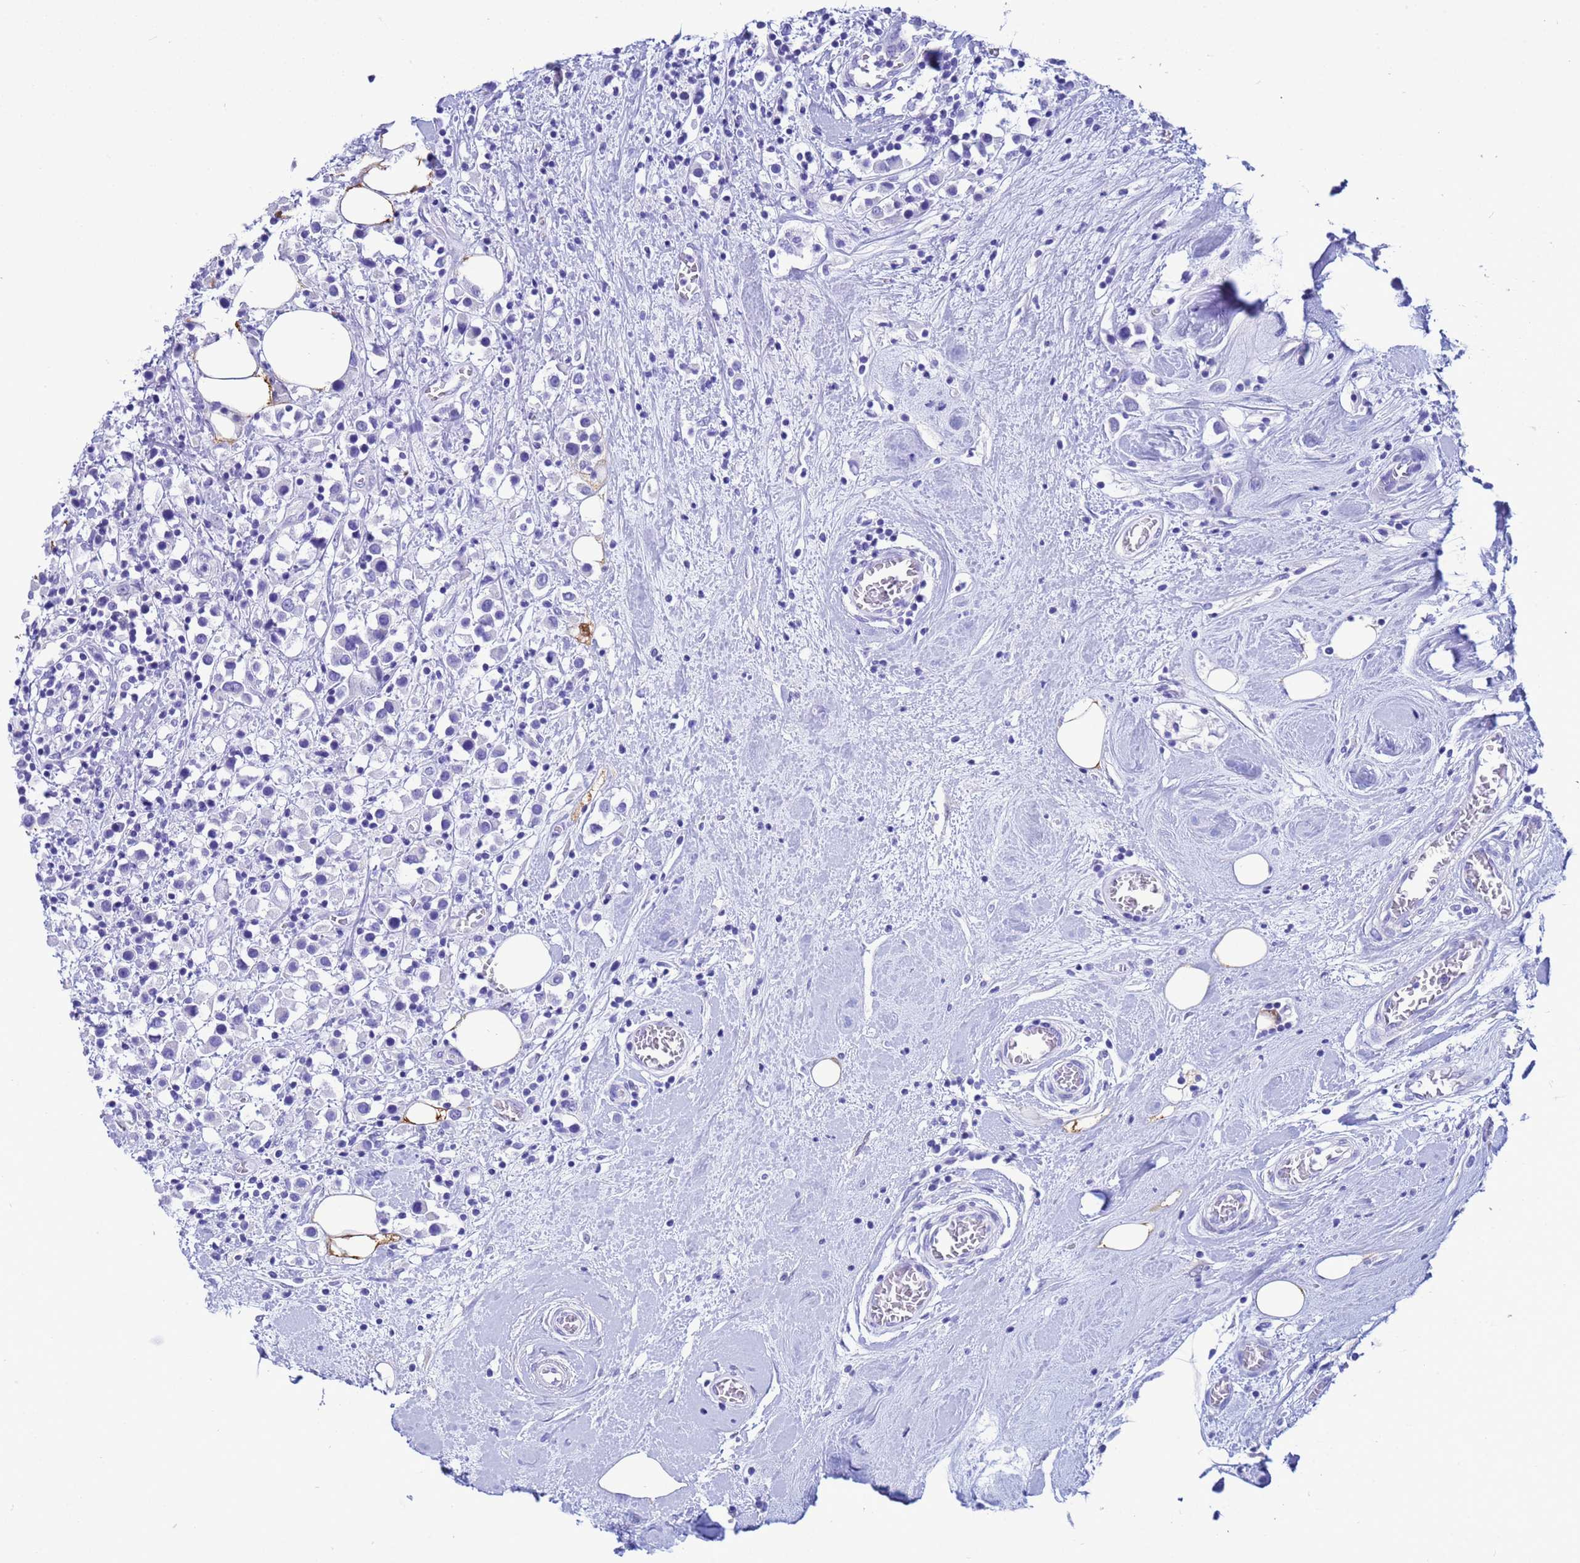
{"staining": {"intensity": "negative", "quantity": "none", "location": "none"}, "tissue": "breast cancer", "cell_type": "Tumor cells", "image_type": "cancer", "snomed": [{"axis": "morphology", "description": "Duct carcinoma"}, {"axis": "topography", "description": "Breast"}], "caption": "The image exhibits no staining of tumor cells in breast invasive ductal carcinoma.", "gene": "AKR1C2", "patient": {"sex": "female", "age": 61}}